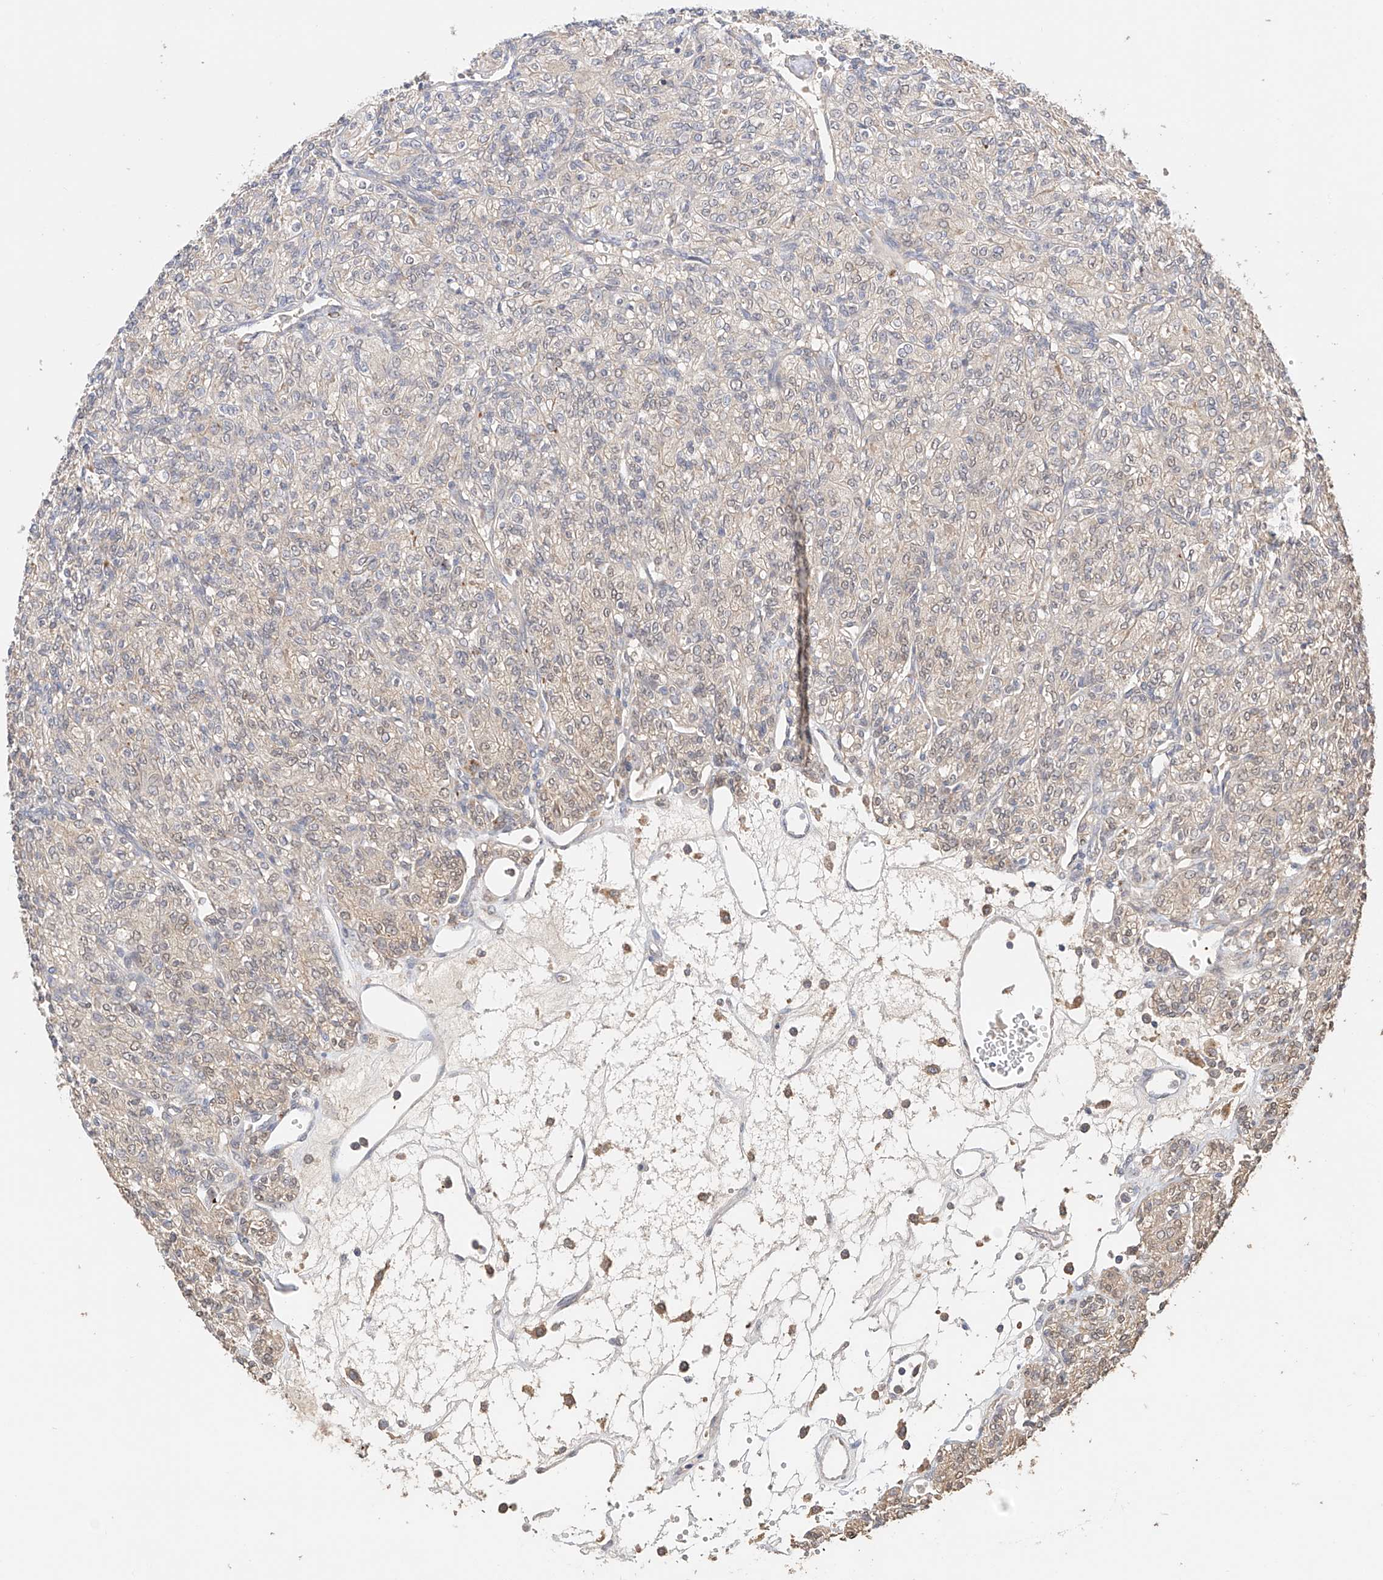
{"staining": {"intensity": "weak", "quantity": "<25%", "location": "cytoplasmic/membranous"}, "tissue": "renal cancer", "cell_type": "Tumor cells", "image_type": "cancer", "snomed": [{"axis": "morphology", "description": "Adenocarcinoma, NOS"}, {"axis": "topography", "description": "Kidney"}], "caption": "Tumor cells show no significant protein staining in renal cancer (adenocarcinoma). (Brightfield microscopy of DAB (3,3'-diaminobenzidine) IHC at high magnification).", "gene": "ZFHX2", "patient": {"sex": "male", "age": 77}}